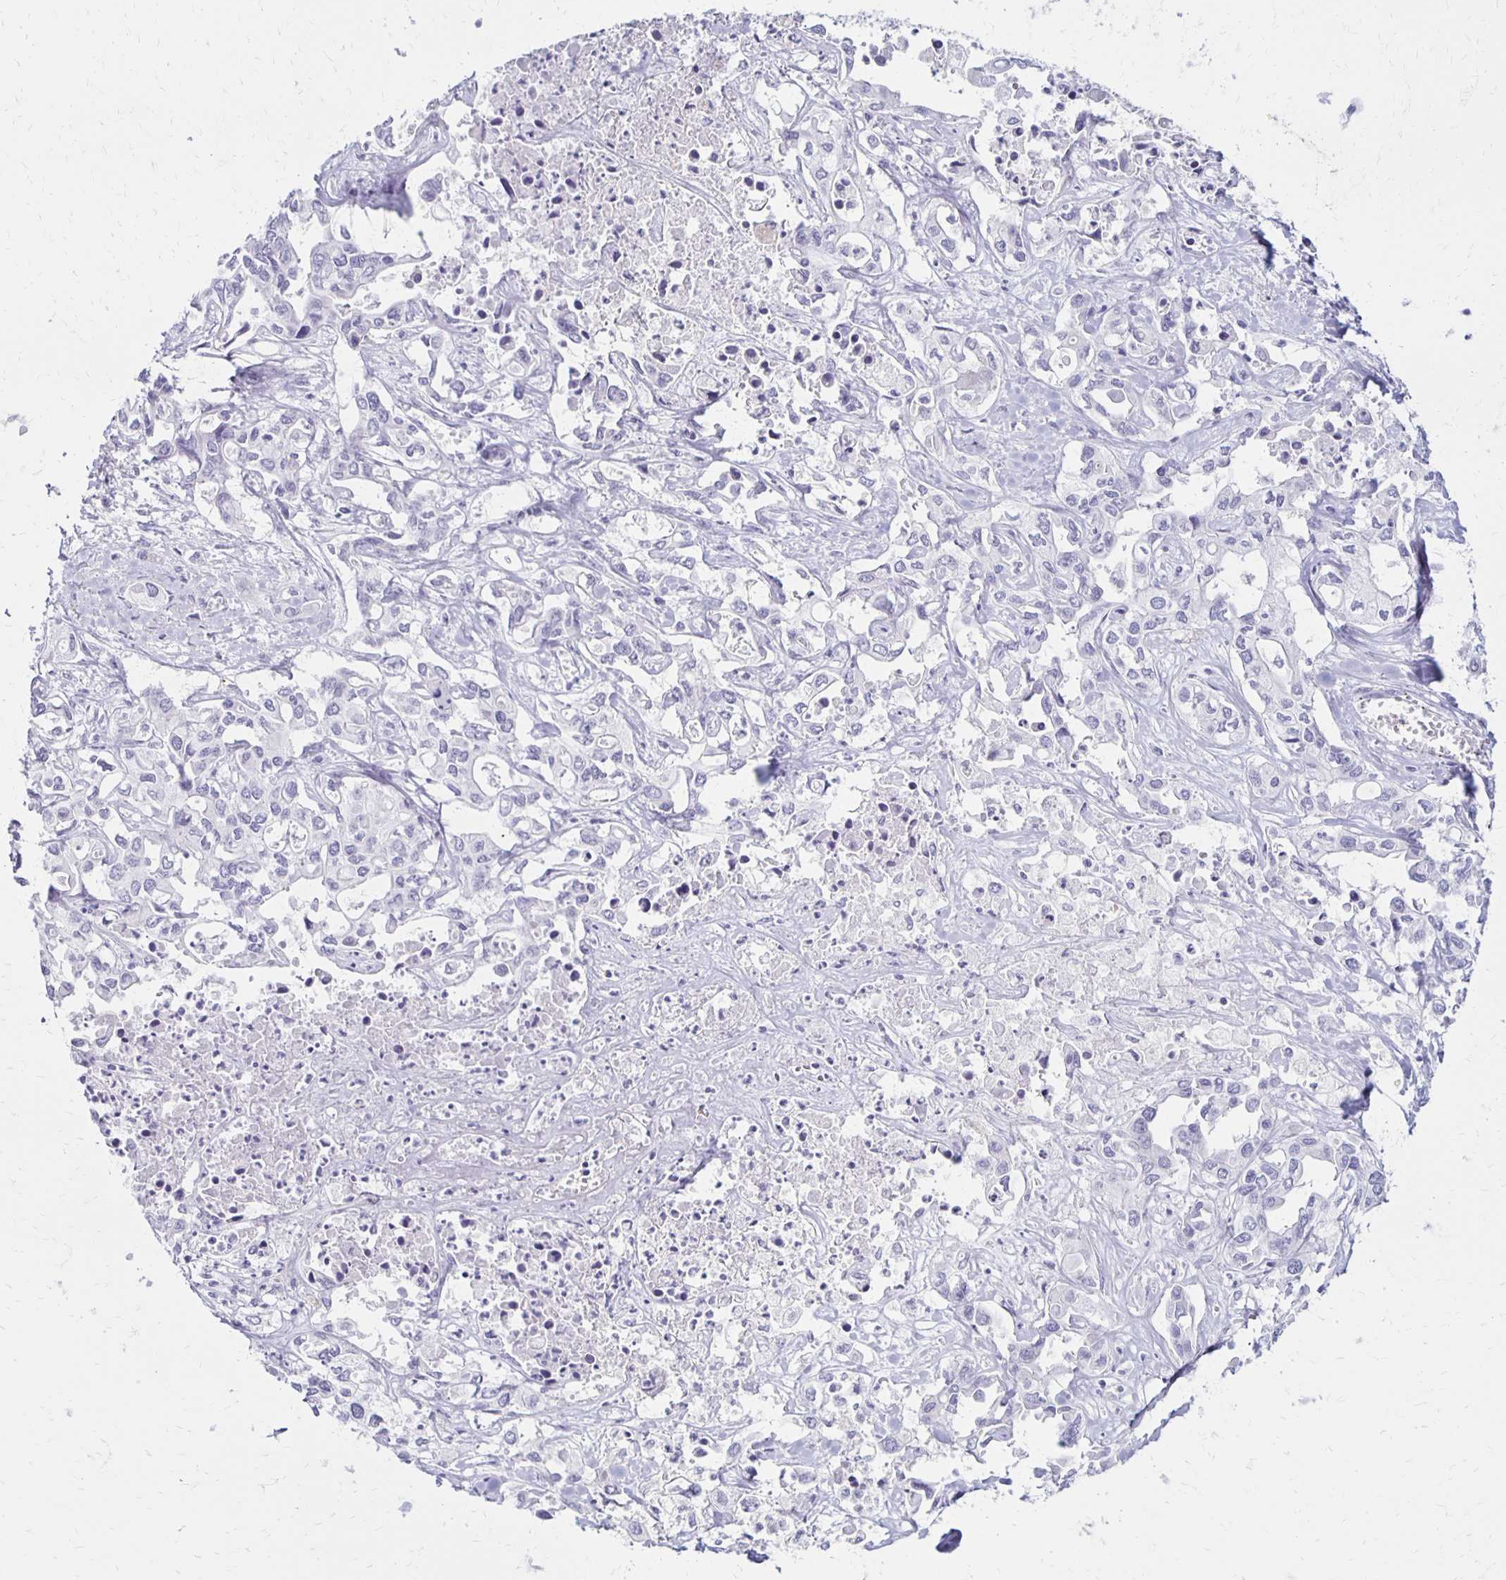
{"staining": {"intensity": "negative", "quantity": "none", "location": "none"}, "tissue": "liver cancer", "cell_type": "Tumor cells", "image_type": "cancer", "snomed": [{"axis": "morphology", "description": "Cholangiocarcinoma"}, {"axis": "topography", "description": "Liver"}], "caption": "An image of human liver cancer (cholangiocarcinoma) is negative for staining in tumor cells.", "gene": "RYR1", "patient": {"sex": "female", "age": 64}}